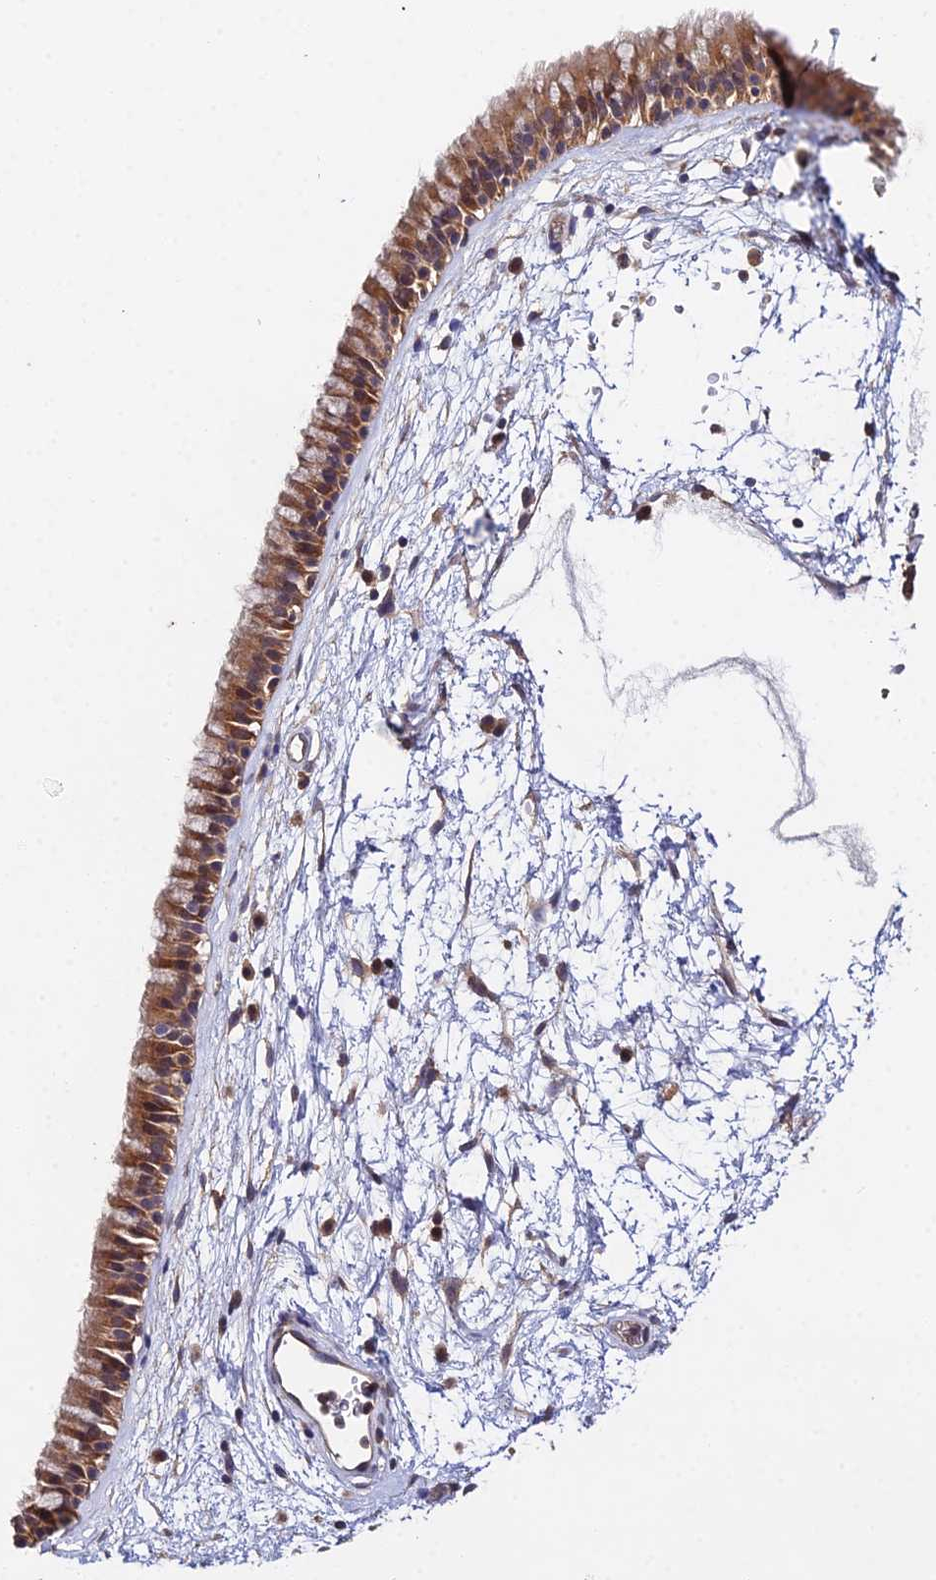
{"staining": {"intensity": "moderate", "quantity": ">75%", "location": "cytoplasmic/membranous,nuclear"}, "tissue": "nasopharynx", "cell_type": "Respiratory epithelial cells", "image_type": "normal", "snomed": [{"axis": "morphology", "description": "Normal tissue, NOS"}, {"axis": "morphology", "description": "Inflammation, NOS"}, {"axis": "topography", "description": "Nasopharynx"}], "caption": "Immunohistochemical staining of normal nasopharynx reveals >75% levels of moderate cytoplasmic/membranous,nuclear protein staining in approximately >75% of respiratory epithelial cells.", "gene": "FBP1", "patient": {"sex": "male", "age": 48}}